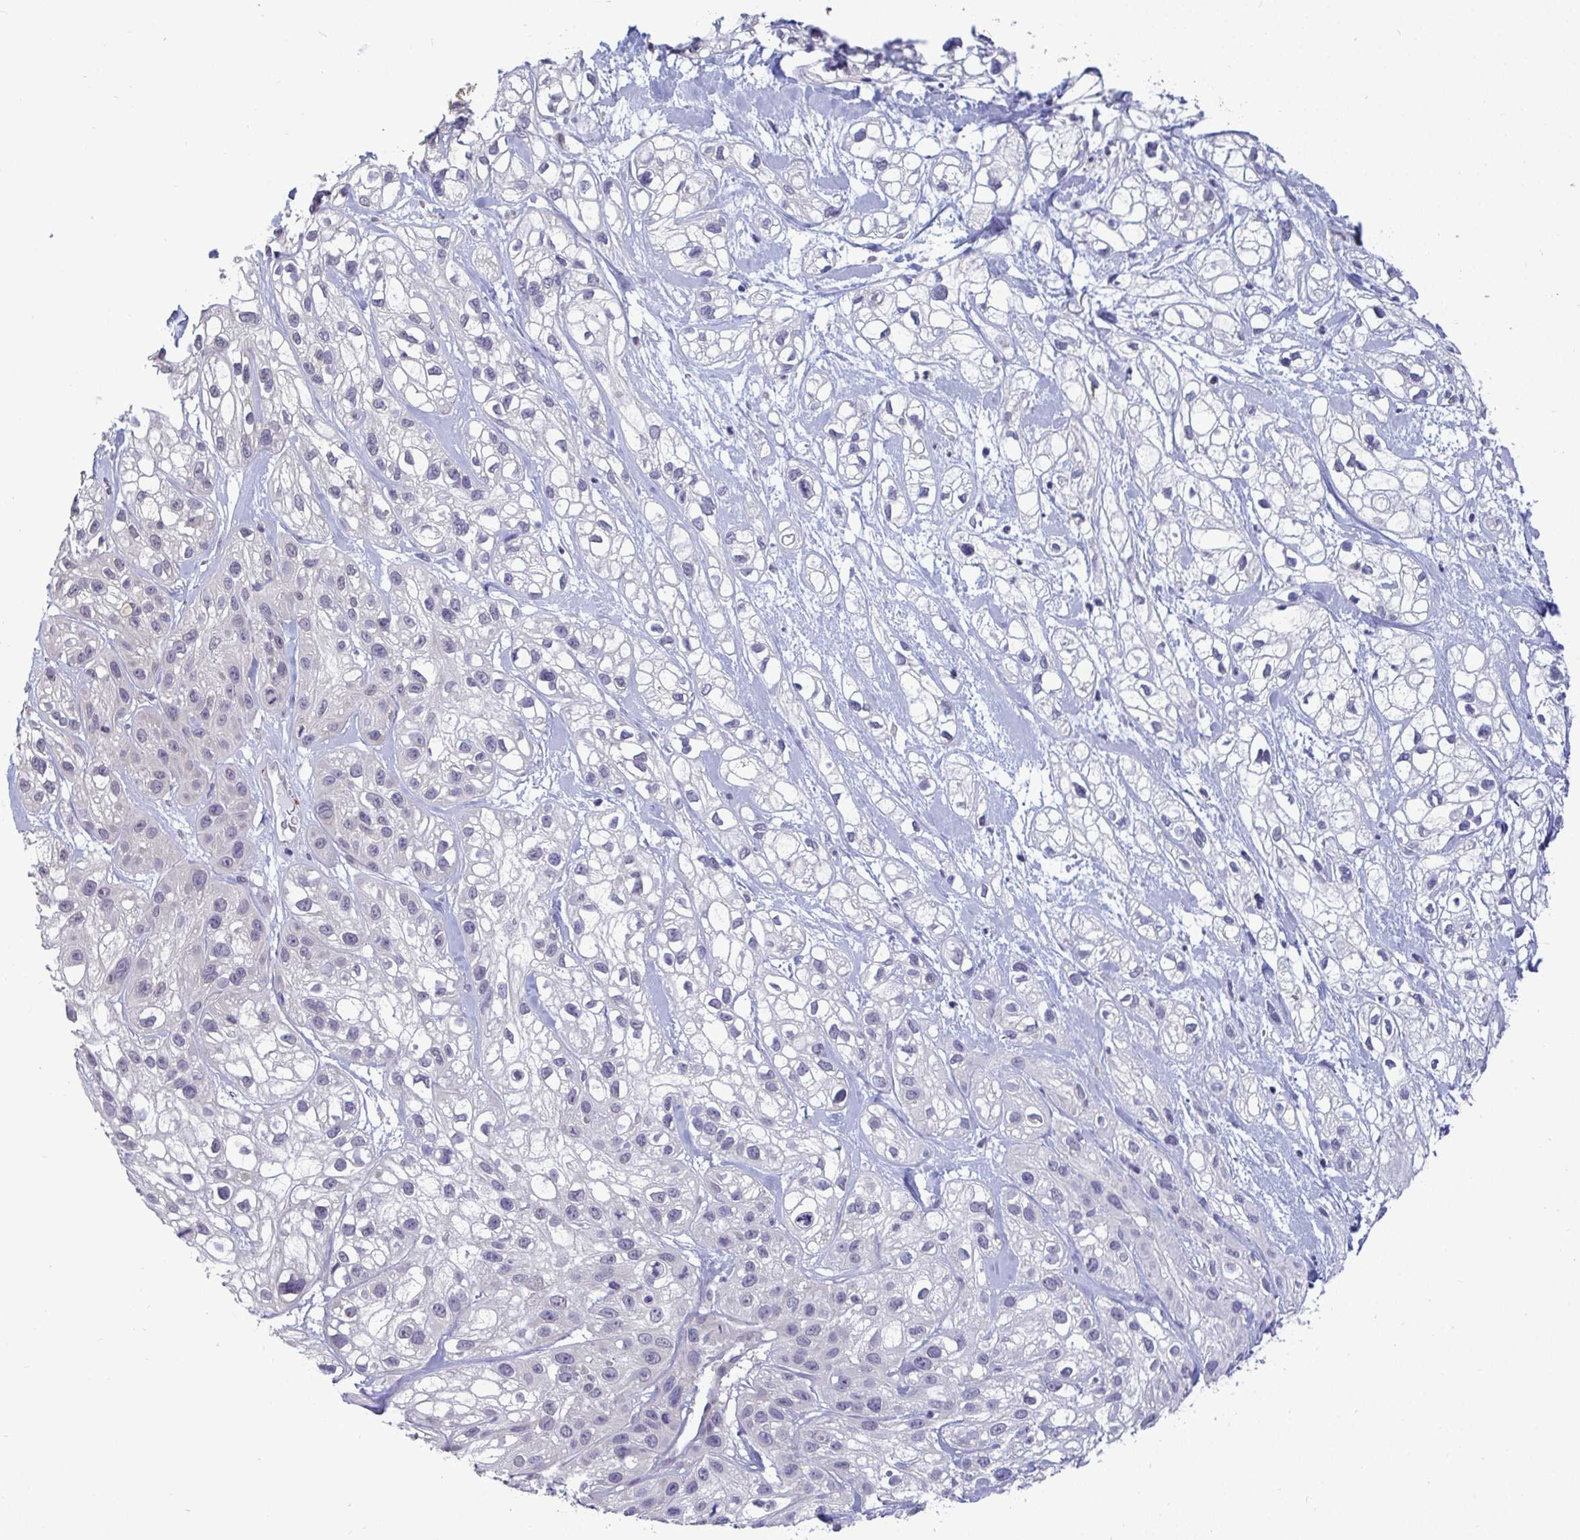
{"staining": {"intensity": "negative", "quantity": "none", "location": "none"}, "tissue": "skin cancer", "cell_type": "Tumor cells", "image_type": "cancer", "snomed": [{"axis": "morphology", "description": "Squamous cell carcinoma, NOS"}, {"axis": "topography", "description": "Skin"}], "caption": "IHC image of neoplastic tissue: skin cancer (squamous cell carcinoma) stained with DAB (3,3'-diaminobenzidine) reveals no significant protein staining in tumor cells.", "gene": "TMEM41A", "patient": {"sex": "male", "age": 82}}